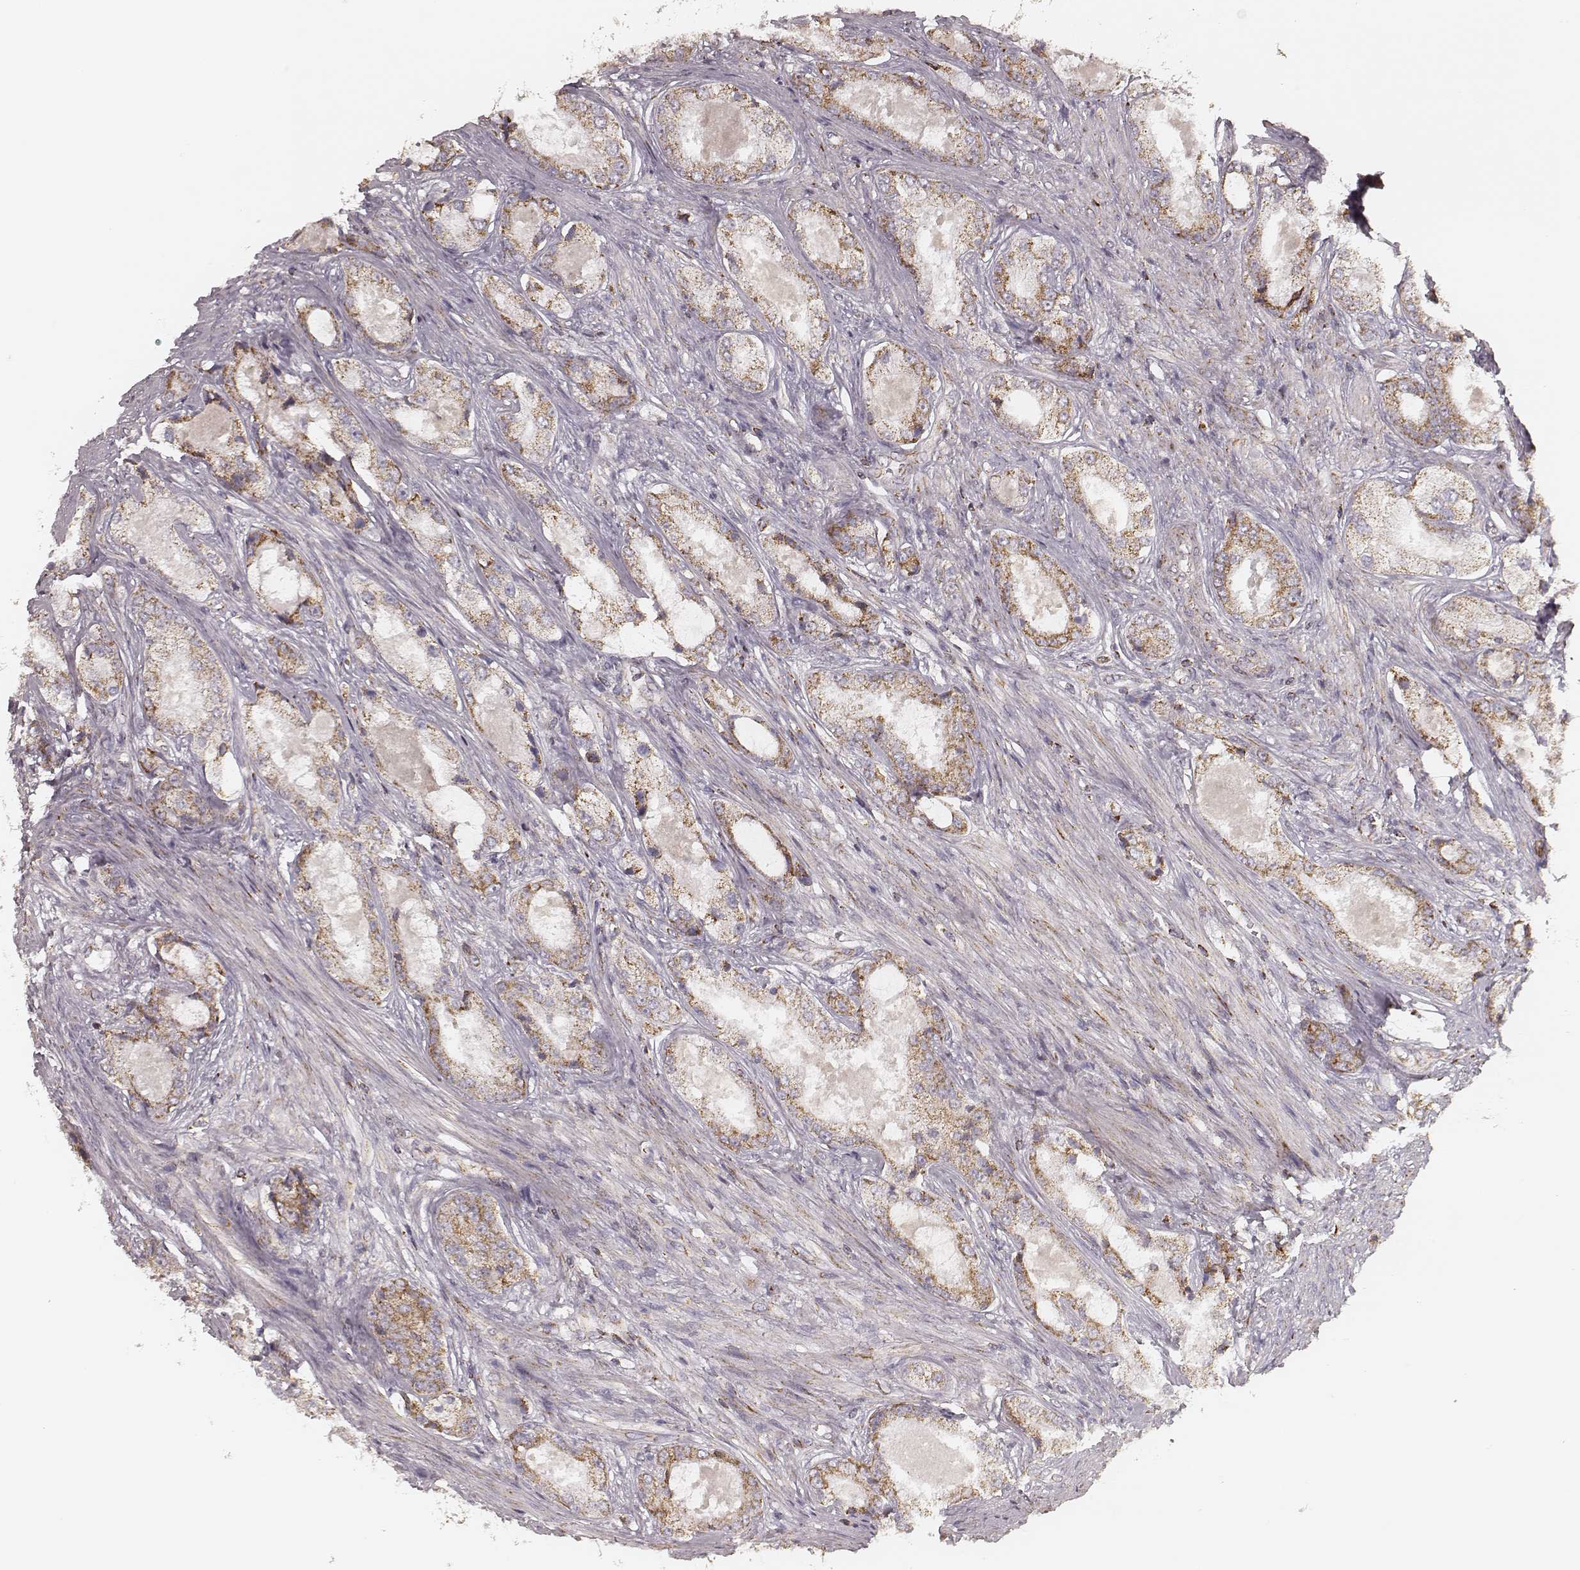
{"staining": {"intensity": "moderate", "quantity": ">75%", "location": "cytoplasmic/membranous"}, "tissue": "prostate cancer", "cell_type": "Tumor cells", "image_type": "cancer", "snomed": [{"axis": "morphology", "description": "Adenocarcinoma, Low grade"}, {"axis": "topography", "description": "Prostate"}], "caption": "Brown immunohistochemical staining in prostate cancer exhibits moderate cytoplasmic/membranous expression in about >75% of tumor cells.", "gene": "CS", "patient": {"sex": "male", "age": 68}}